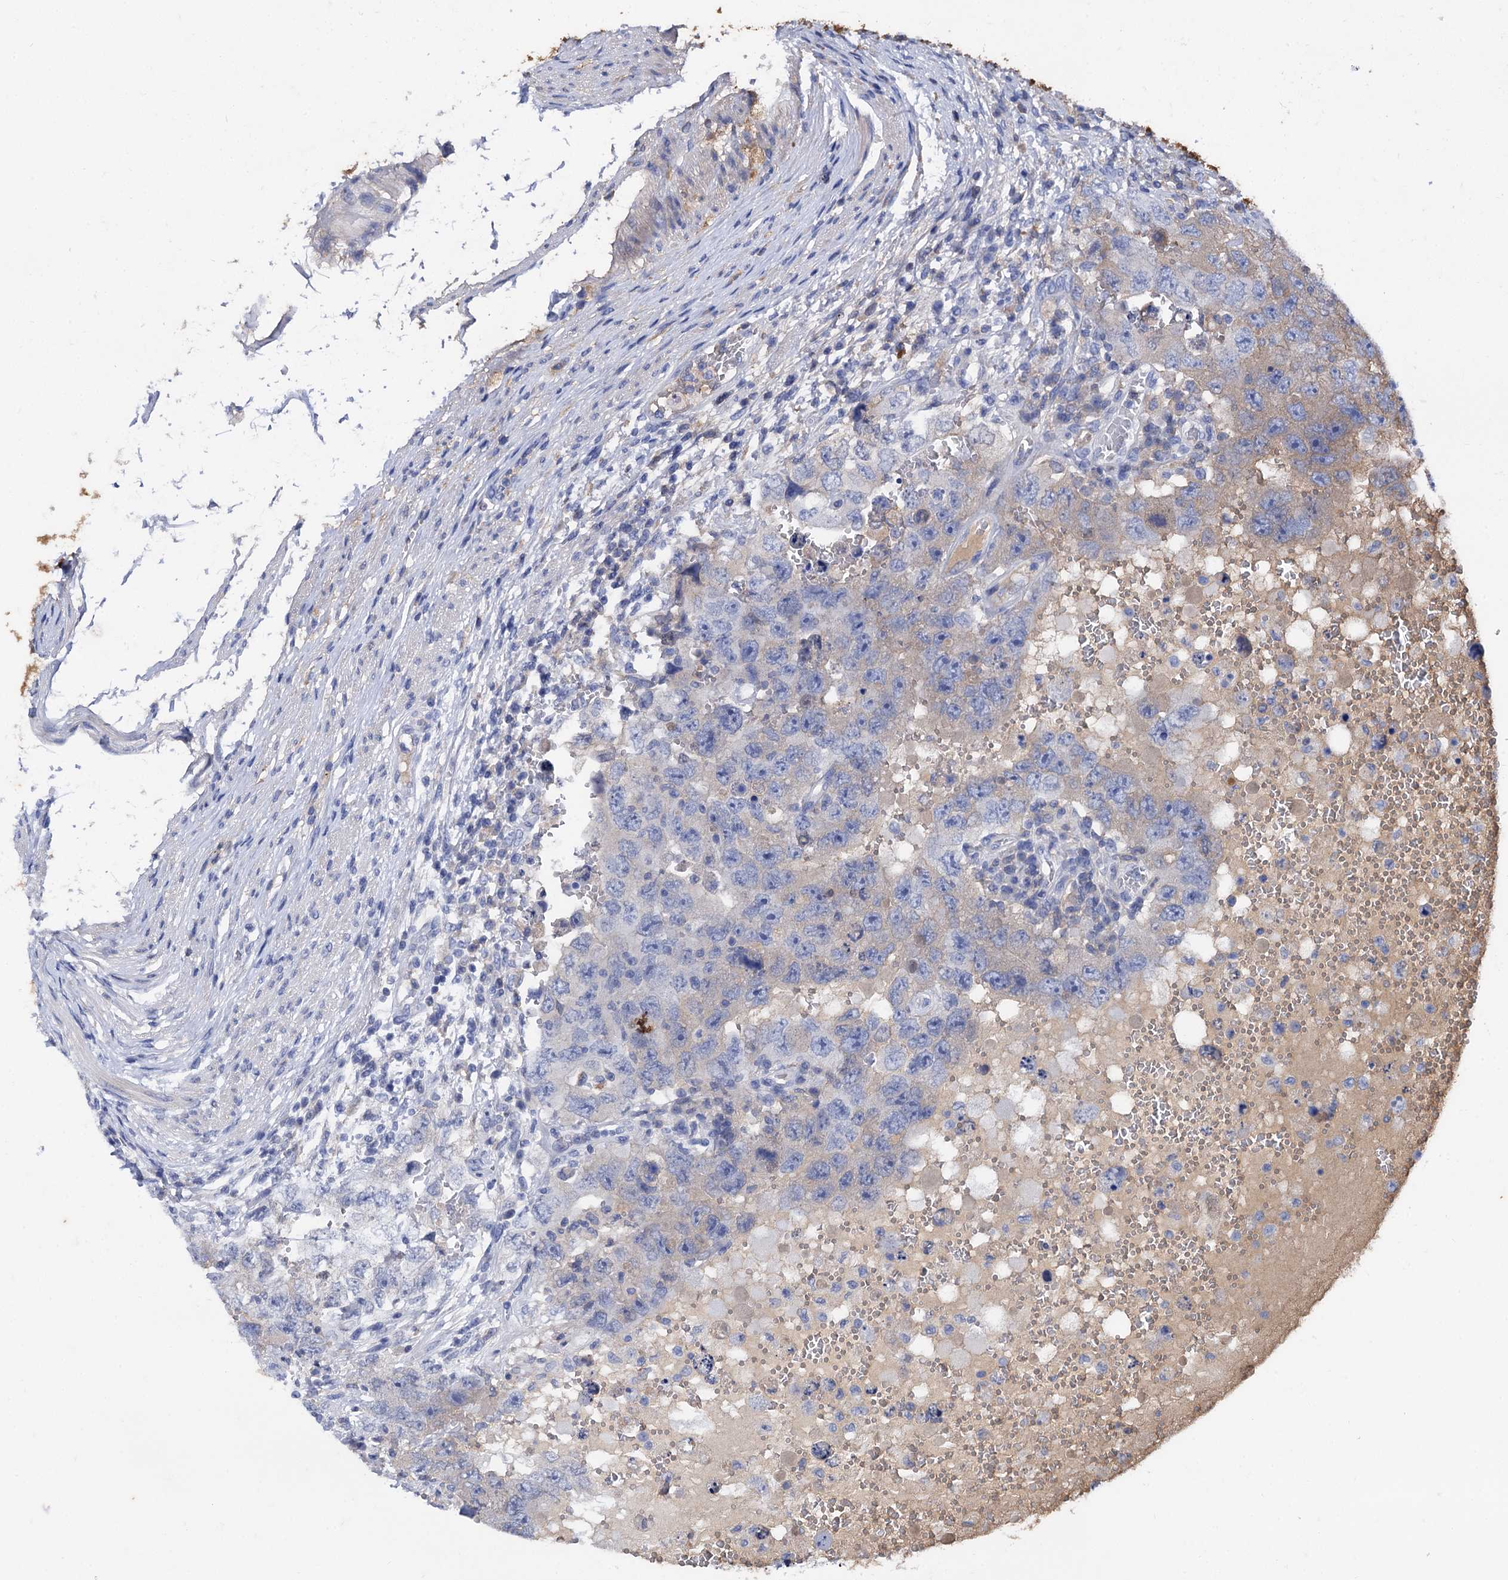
{"staining": {"intensity": "weak", "quantity": "<25%", "location": "cytoplasmic/membranous"}, "tissue": "testis cancer", "cell_type": "Tumor cells", "image_type": "cancer", "snomed": [{"axis": "morphology", "description": "Carcinoma, Embryonal, NOS"}, {"axis": "topography", "description": "Testis"}], "caption": "Tumor cells are negative for protein expression in human embryonal carcinoma (testis). The staining is performed using DAB (3,3'-diaminobenzidine) brown chromogen with nuclei counter-stained in using hematoxylin.", "gene": "TMEM72", "patient": {"sex": "male", "age": 26}}